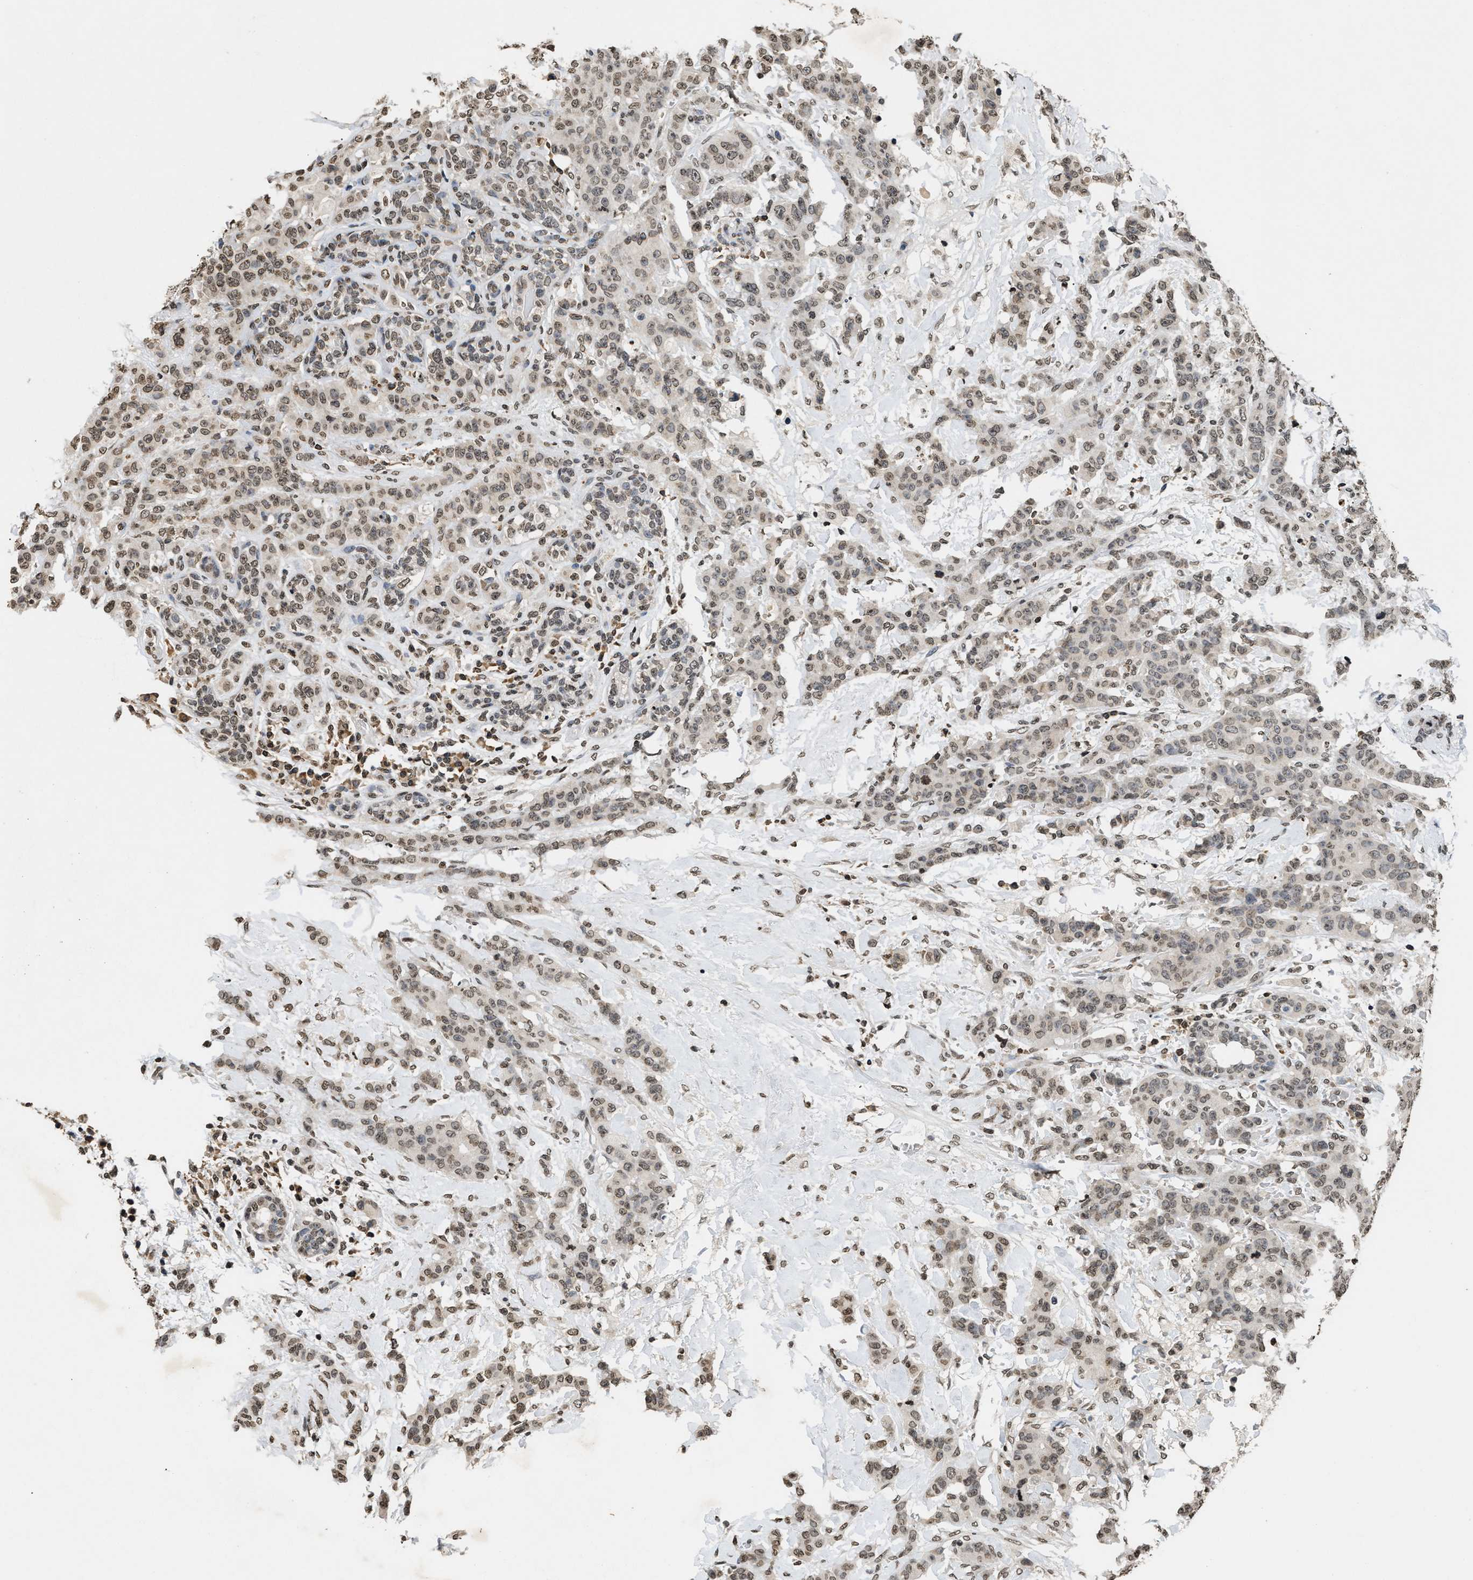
{"staining": {"intensity": "weak", "quantity": ">75%", "location": "nuclear"}, "tissue": "breast cancer", "cell_type": "Tumor cells", "image_type": "cancer", "snomed": [{"axis": "morphology", "description": "Normal tissue, NOS"}, {"axis": "morphology", "description": "Duct carcinoma"}, {"axis": "topography", "description": "Breast"}], "caption": "Breast cancer stained for a protein demonstrates weak nuclear positivity in tumor cells.", "gene": "DNASE1L3", "patient": {"sex": "female", "age": 40}}